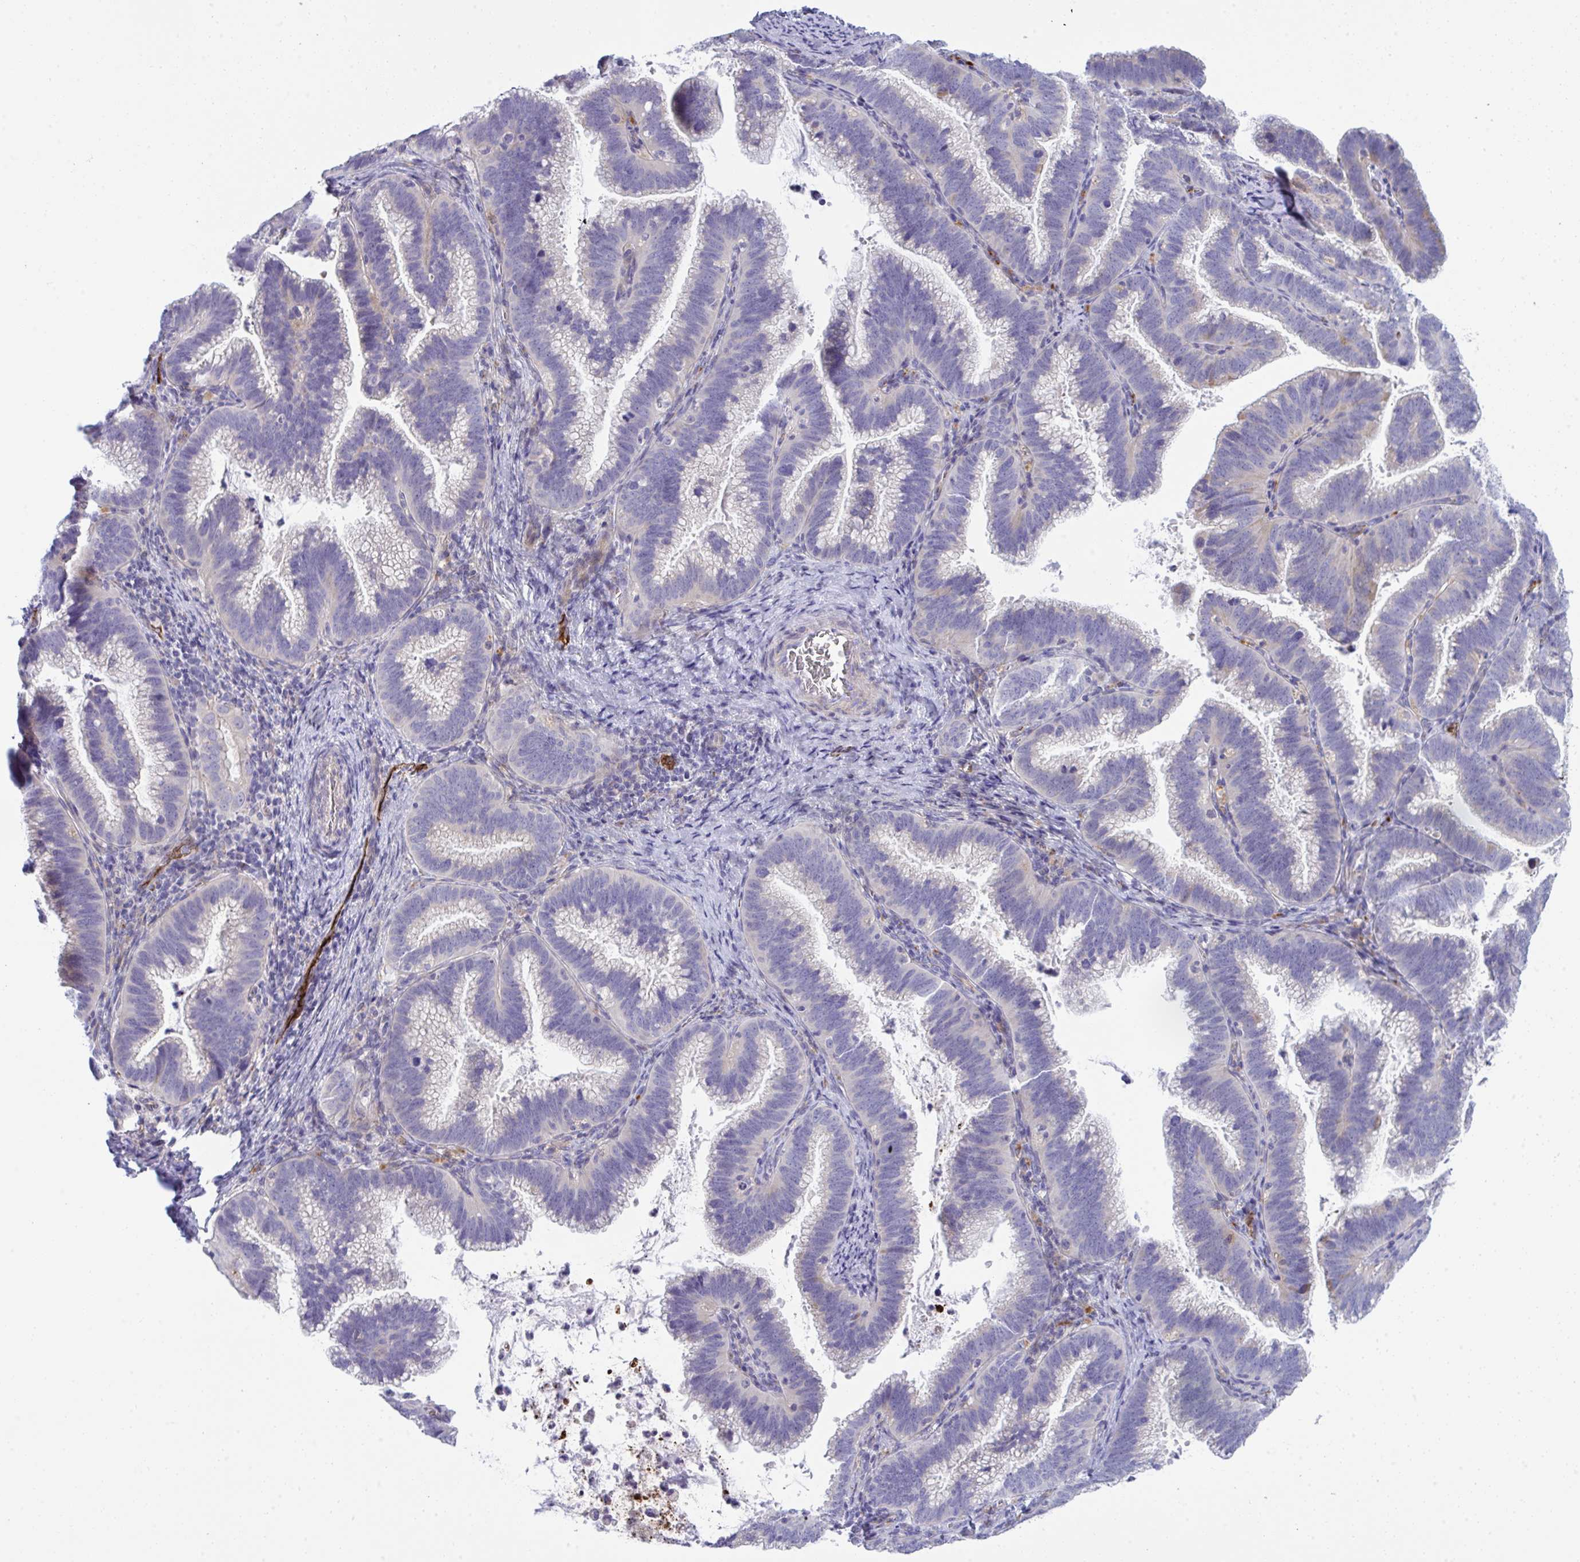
{"staining": {"intensity": "negative", "quantity": "none", "location": "none"}, "tissue": "cervical cancer", "cell_type": "Tumor cells", "image_type": "cancer", "snomed": [{"axis": "morphology", "description": "Adenocarcinoma, NOS"}, {"axis": "topography", "description": "Cervix"}], "caption": "Immunohistochemistry of cervical cancer (adenocarcinoma) shows no positivity in tumor cells.", "gene": "TOR1AIP2", "patient": {"sex": "female", "age": 61}}